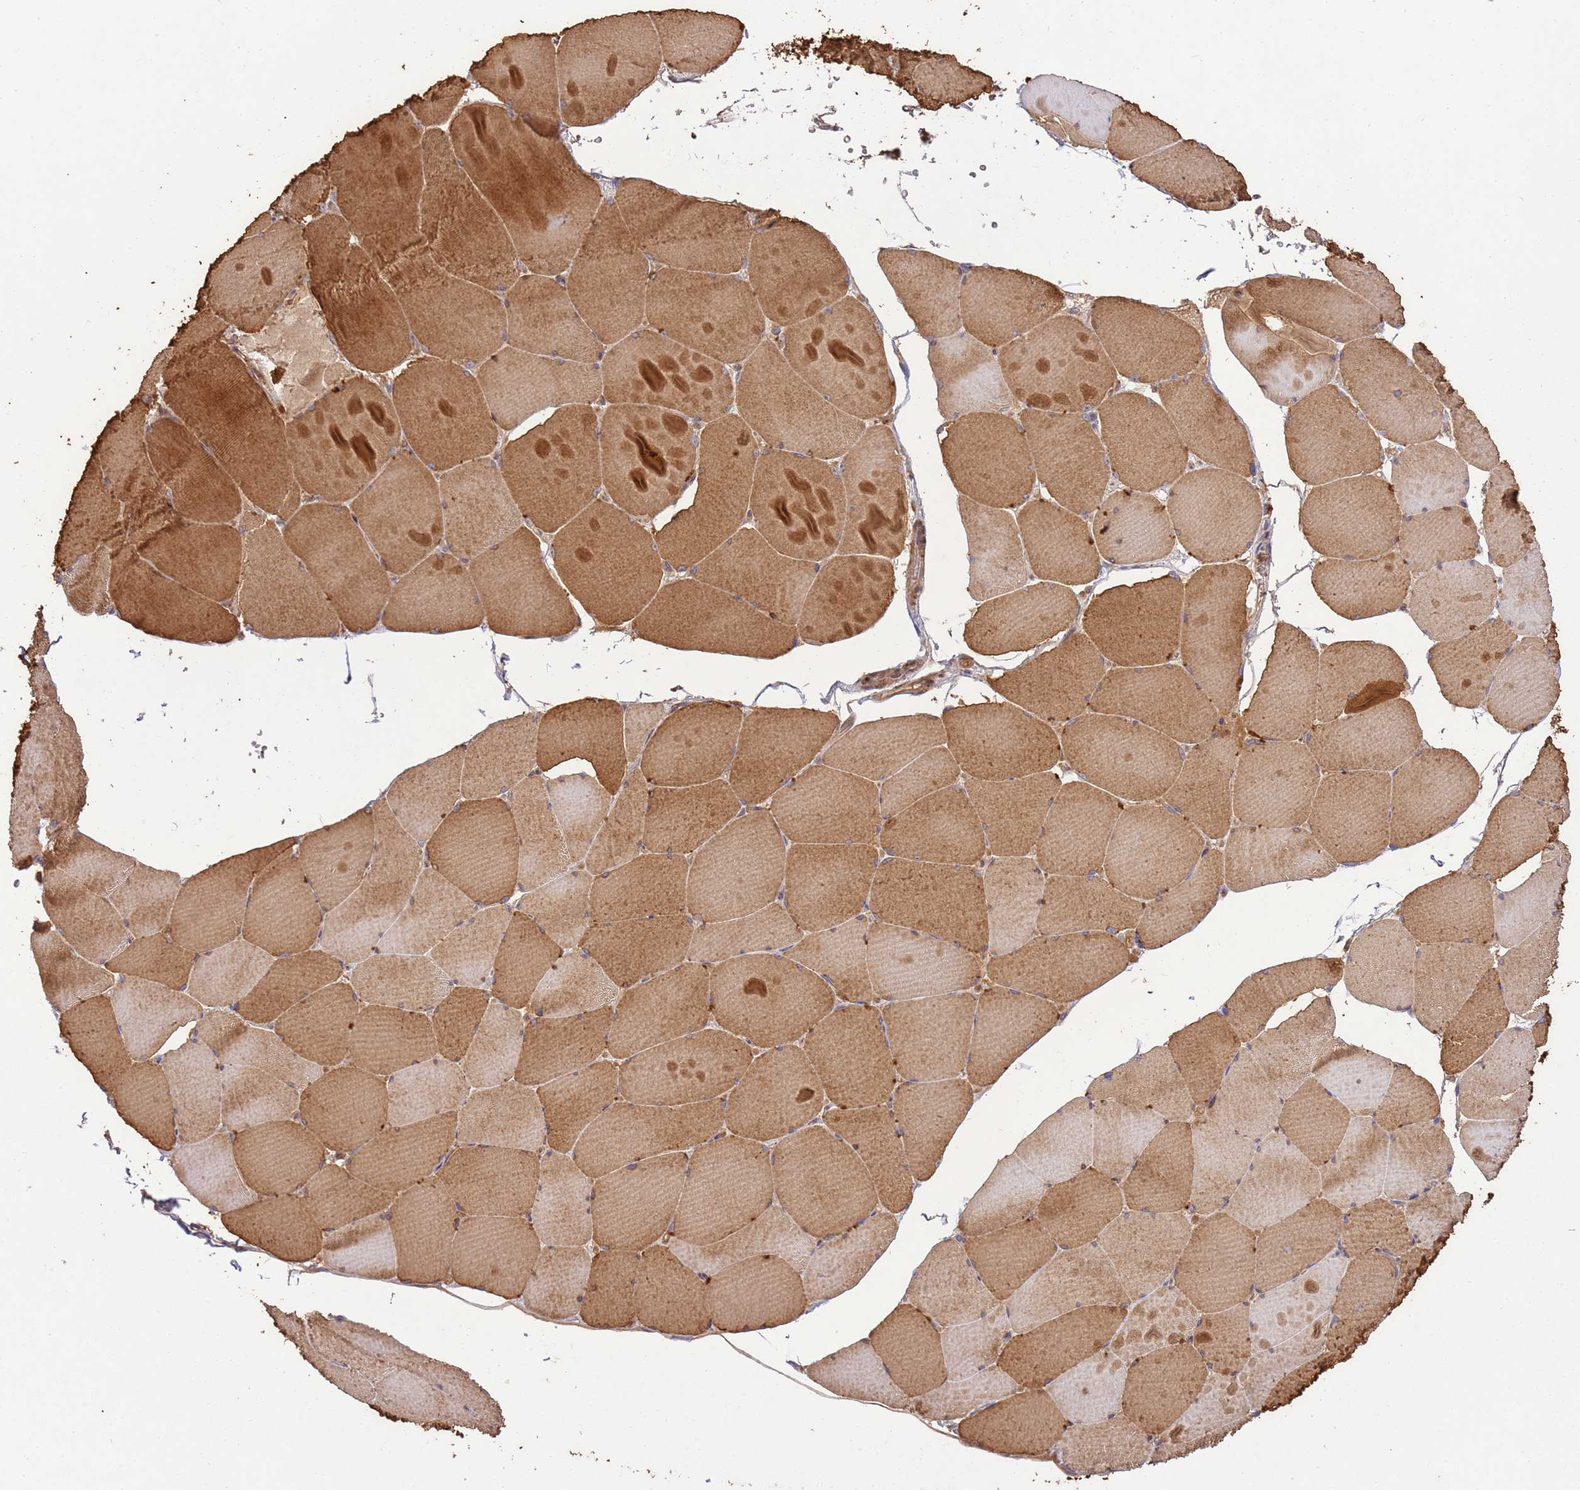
{"staining": {"intensity": "moderate", "quantity": ">75%", "location": "cytoplasmic/membranous"}, "tissue": "skeletal muscle", "cell_type": "Myocytes", "image_type": "normal", "snomed": [{"axis": "morphology", "description": "Normal tissue, NOS"}, {"axis": "topography", "description": "Skeletal muscle"}, {"axis": "topography", "description": "Head-Neck"}], "caption": "Moderate cytoplasmic/membranous staining is identified in approximately >75% of myocytes in benign skeletal muscle.", "gene": "LRRC28", "patient": {"sex": "male", "age": 66}}